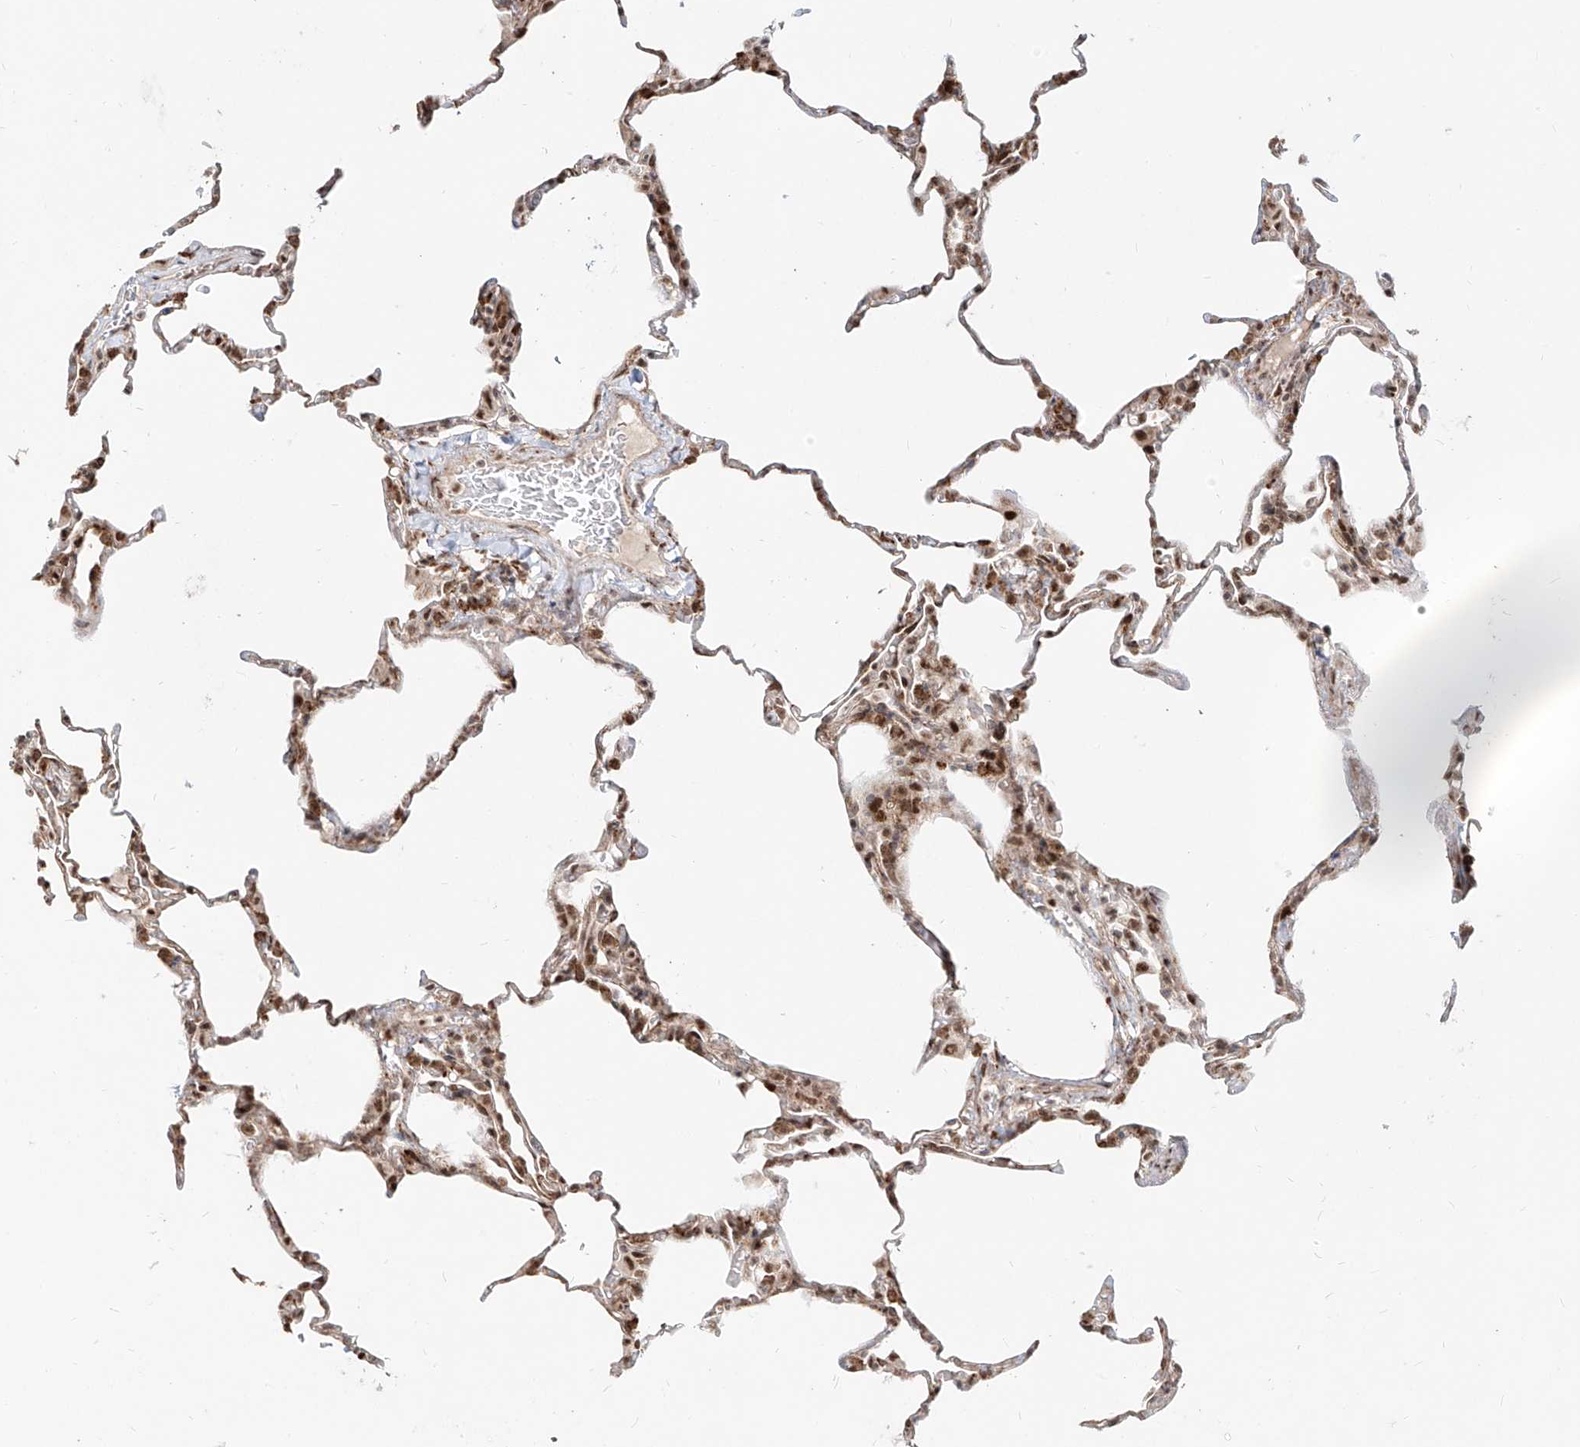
{"staining": {"intensity": "moderate", "quantity": "25%-75%", "location": "cytoplasmic/membranous,nuclear"}, "tissue": "lung", "cell_type": "Alveolar cells", "image_type": "normal", "snomed": [{"axis": "morphology", "description": "Normal tissue, NOS"}, {"axis": "topography", "description": "Lung"}], "caption": "IHC photomicrograph of normal lung: lung stained using immunohistochemistry displays medium levels of moderate protein expression localized specifically in the cytoplasmic/membranous,nuclear of alveolar cells, appearing as a cytoplasmic/membranous,nuclear brown color.", "gene": "ZNF710", "patient": {"sex": "male", "age": 20}}